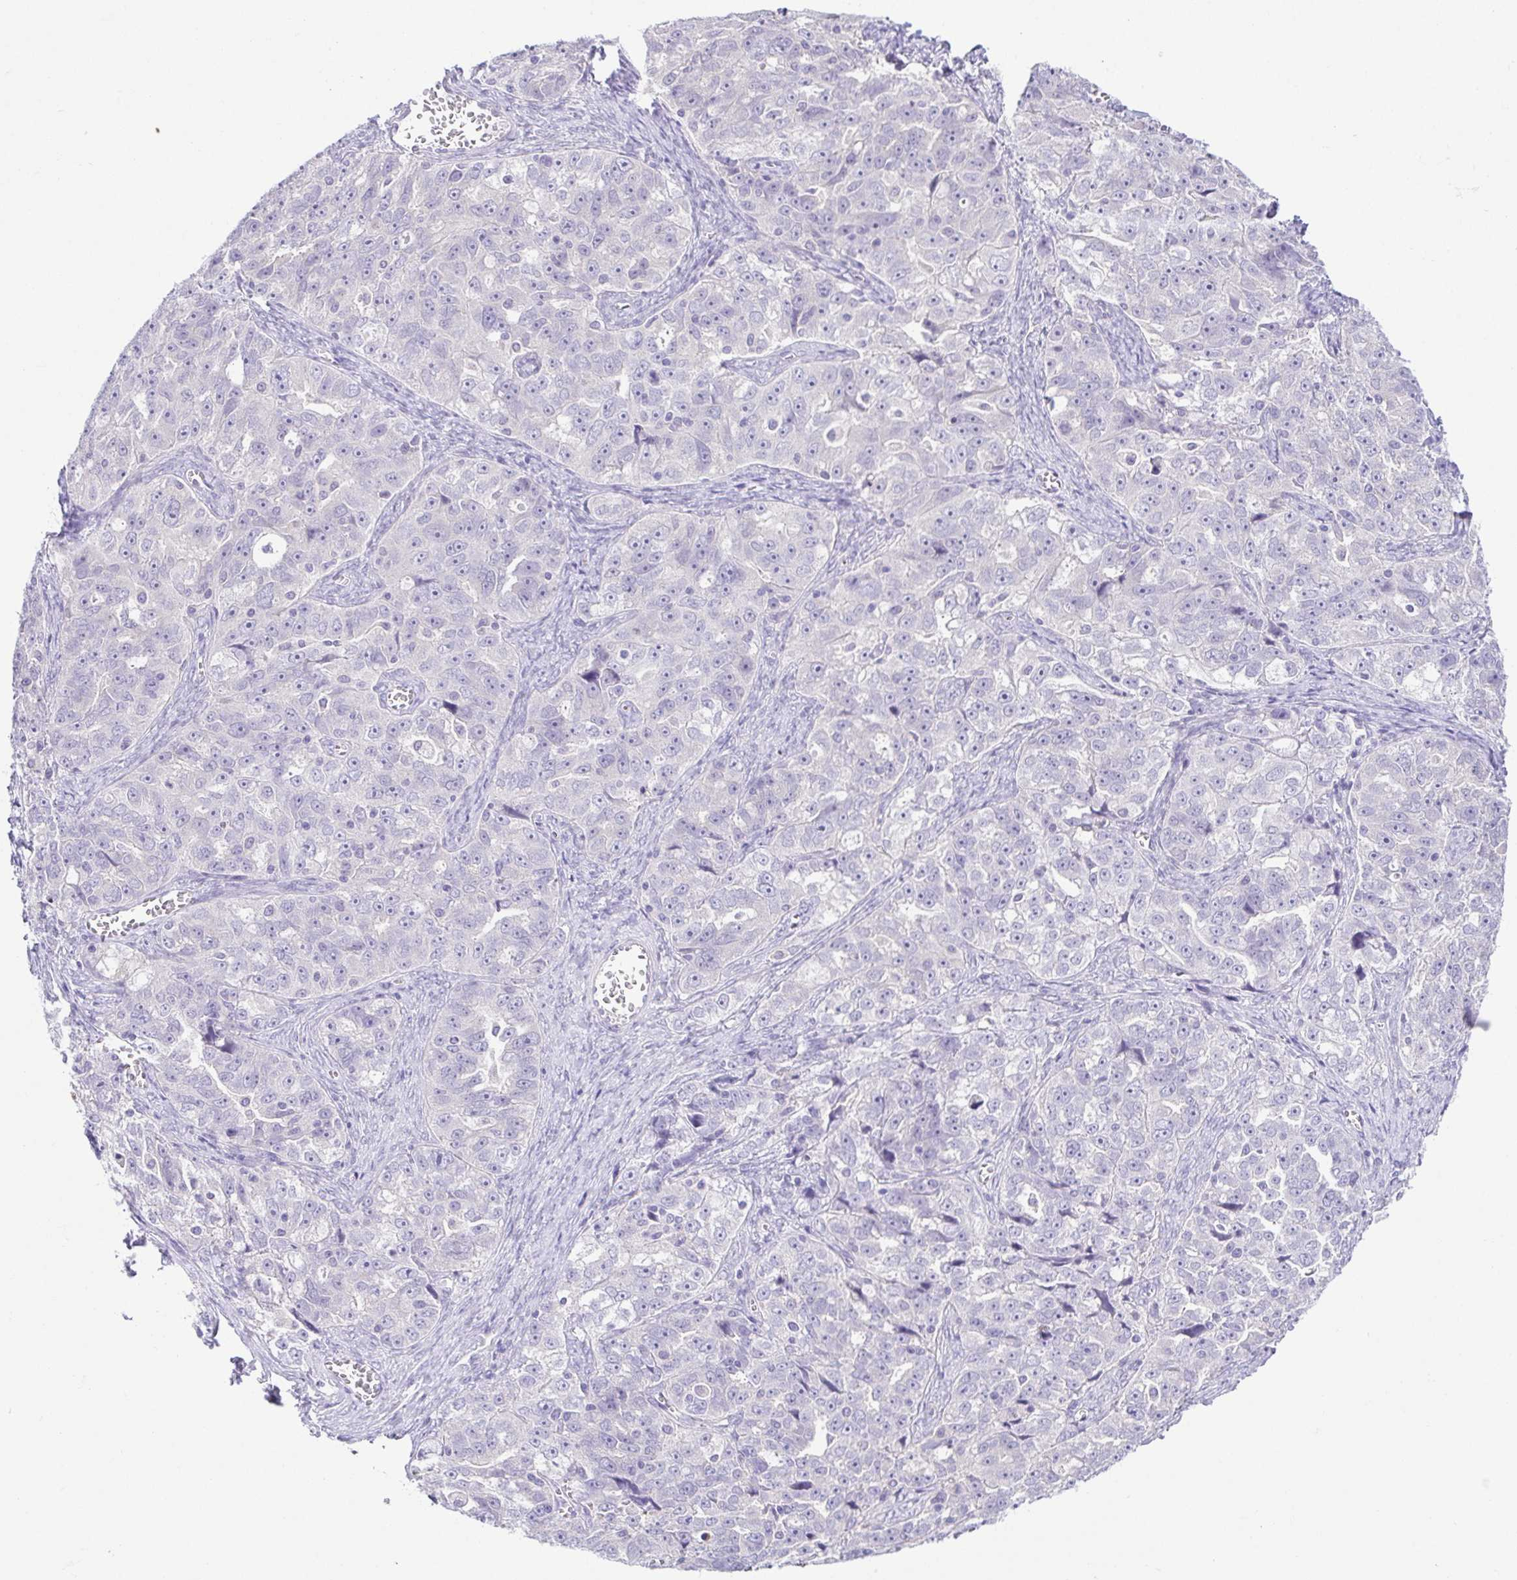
{"staining": {"intensity": "negative", "quantity": "none", "location": "none"}, "tissue": "ovarian cancer", "cell_type": "Tumor cells", "image_type": "cancer", "snomed": [{"axis": "morphology", "description": "Cystadenocarcinoma, serous, NOS"}, {"axis": "topography", "description": "Ovary"}], "caption": "Immunohistochemistry (IHC) histopathology image of ovarian serous cystadenocarcinoma stained for a protein (brown), which reveals no positivity in tumor cells.", "gene": "KRTDAP", "patient": {"sex": "female", "age": 51}}